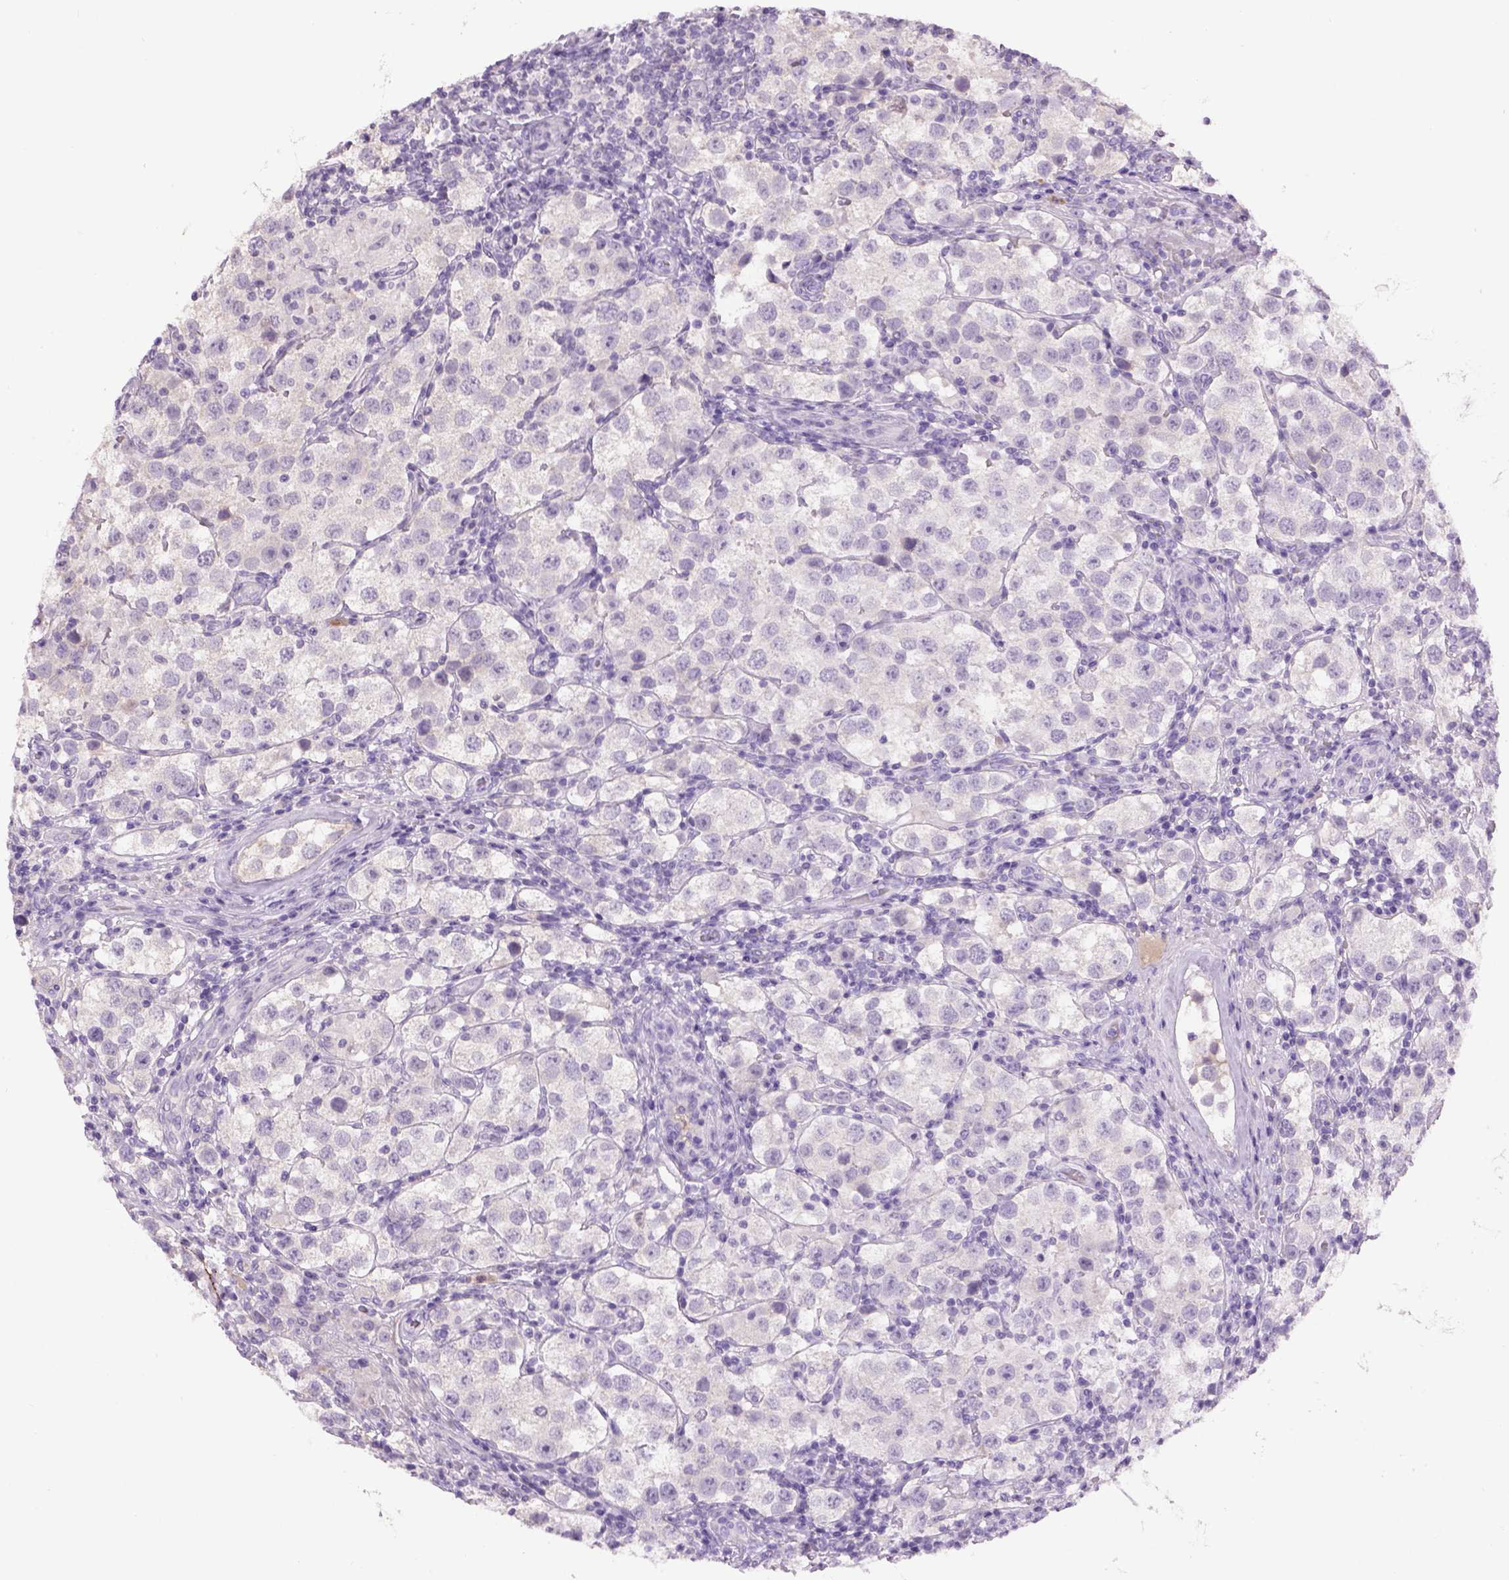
{"staining": {"intensity": "negative", "quantity": "none", "location": "none"}, "tissue": "testis cancer", "cell_type": "Tumor cells", "image_type": "cancer", "snomed": [{"axis": "morphology", "description": "Seminoma, NOS"}, {"axis": "topography", "description": "Testis"}], "caption": "Micrograph shows no significant protein staining in tumor cells of testis cancer. (DAB (3,3'-diaminobenzidine) immunohistochemistry, high magnification).", "gene": "DBH", "patient": {"sex": "male", "age": 37}}